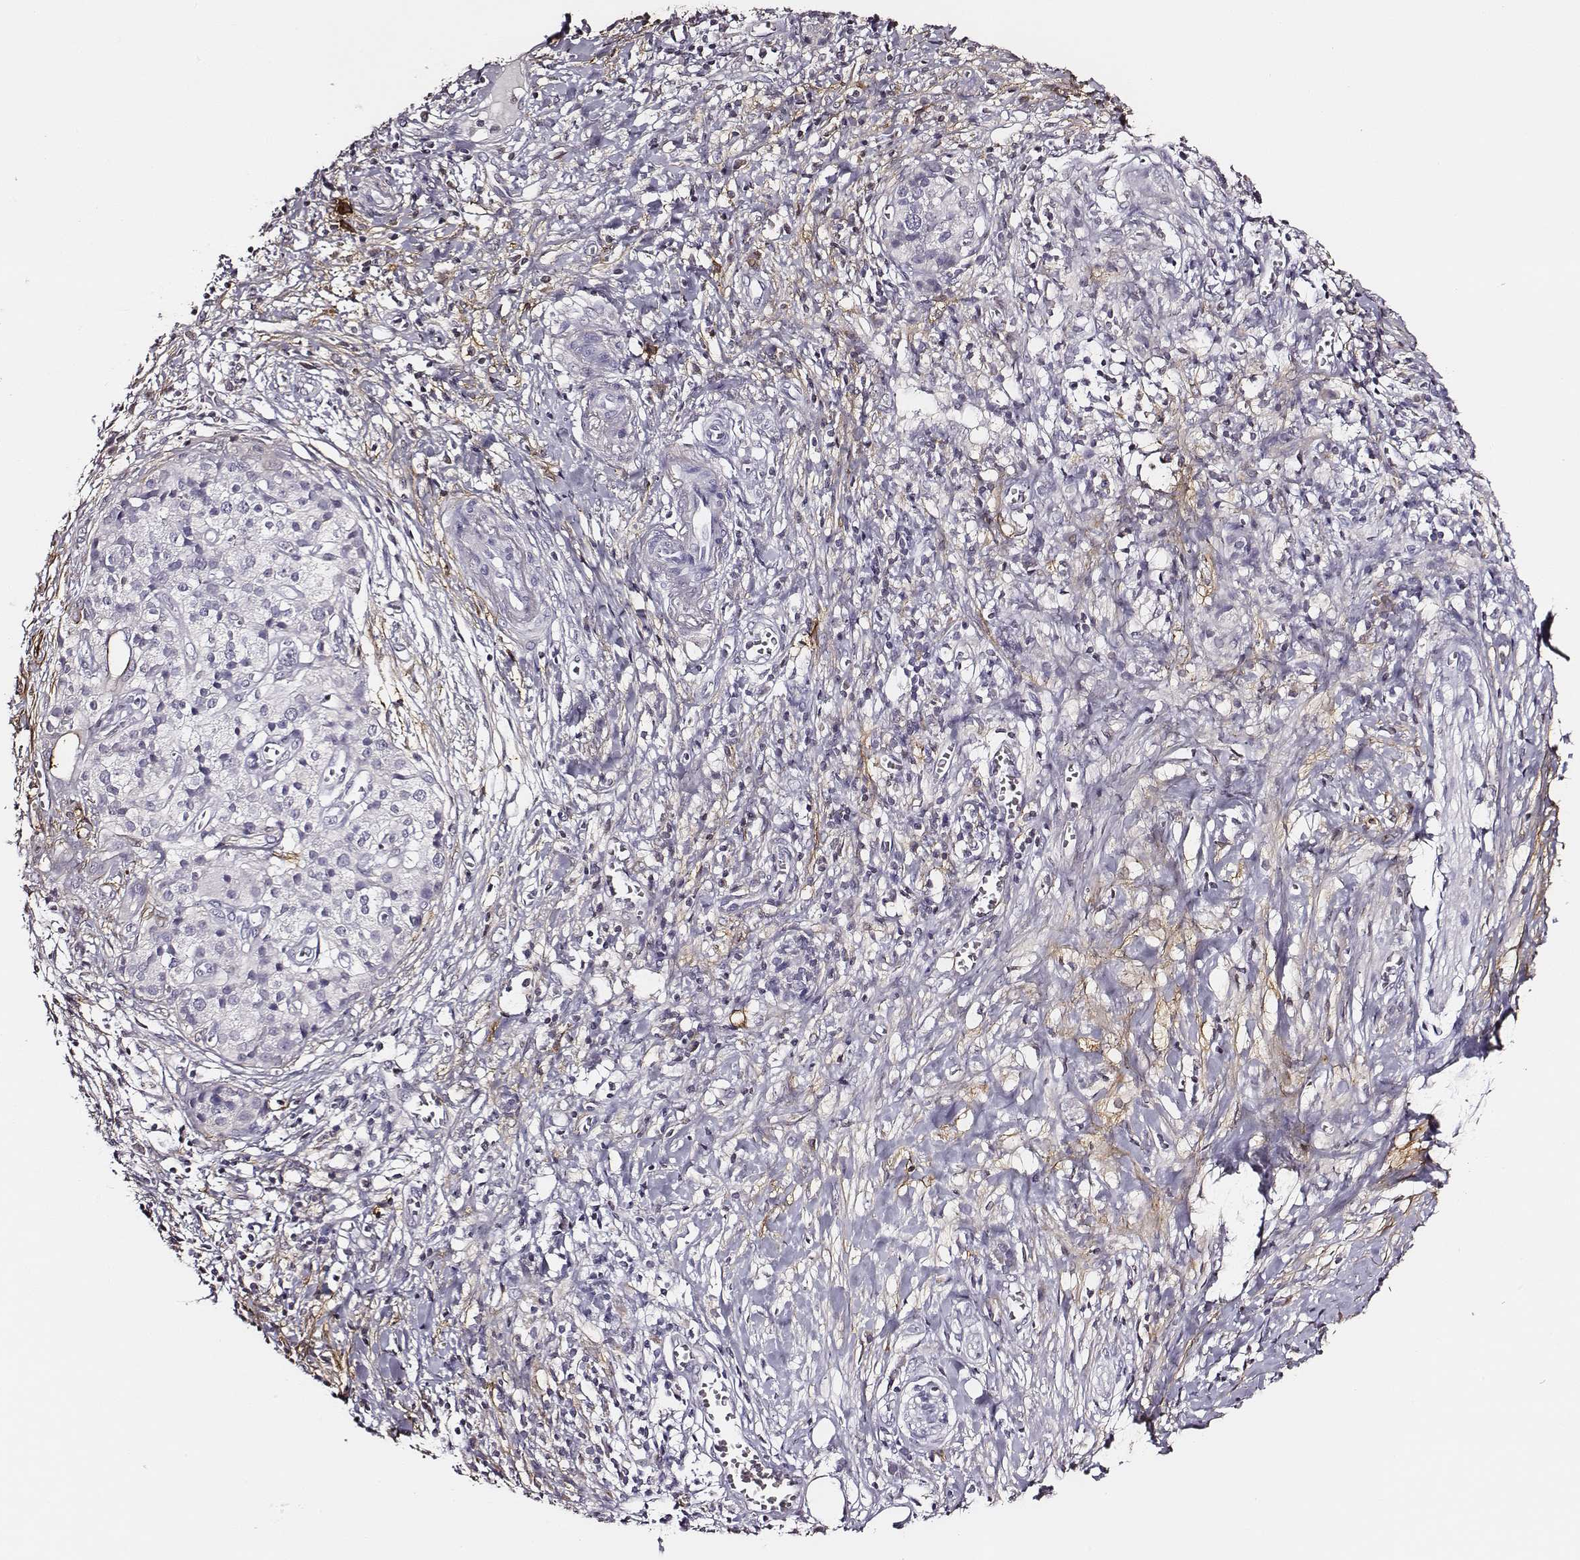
{"staining": {"intensity": "negative", "quantity": "none", "location": "none"}, "tissue": "pancreatic cancer", "cell_type": "Tumor cells", "image_type": "cancer", "snomed": [{"axis": "morphology", "description": "Adenocarcinoma, NOS"}, {"axis": "topography", "description": "Pancreas"}], "caption": "DAB immunohistochemical staining of pancreatic cancer (adenocarcinoma) shows no significant positivity in tumor cells.", "gene": "DPEP1", "patient": {"sex": "male", "age": 61}}